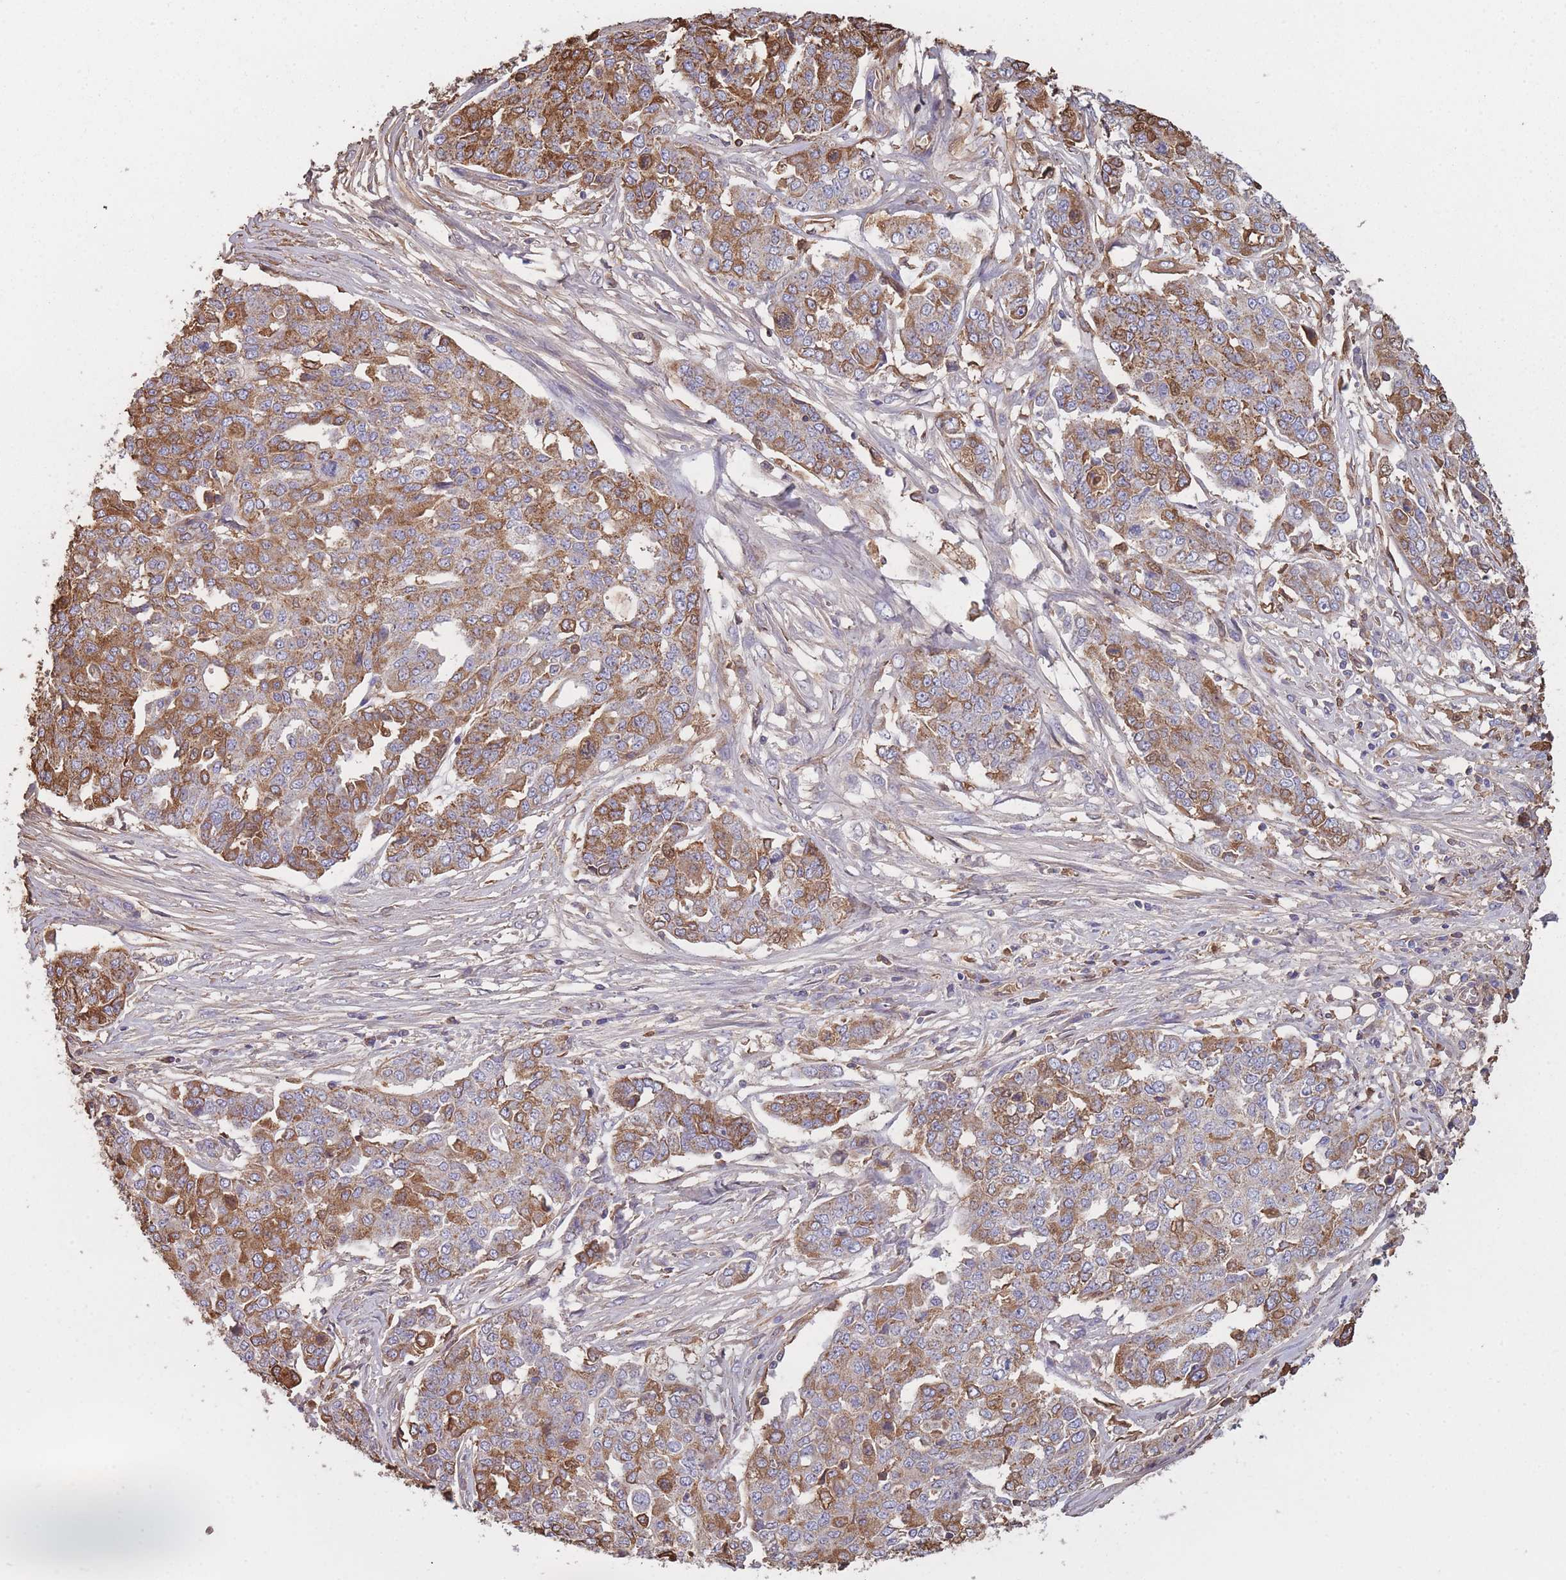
{"staining": {"intensity": "moderate", "quantity": "25%-75%", "location": "cytoplasmic/membranous"}, "tissue": "ovarian cancer", "cell_type": "Tumor cells", "image_type": "cancer", "snomed": [{"axis": "morphology", "description": "Cystadenocarcinoma, serous, NOS"}, {"axis": "topography", "description": "Soft tissue"}, {"axis": "topography", "description": "Ovary"}], "caption": "Immunohistochemistry (IHC) micrograph of human ovarian serous cystadenocarcinoma stained for a protein (brown), which displays medium levels of moderate cytoplasmic/membranous expression in approximately 25%-75% of tumor cells.", "gene": "KAT2A", "patient": {"sex": "female", "age": 57}}